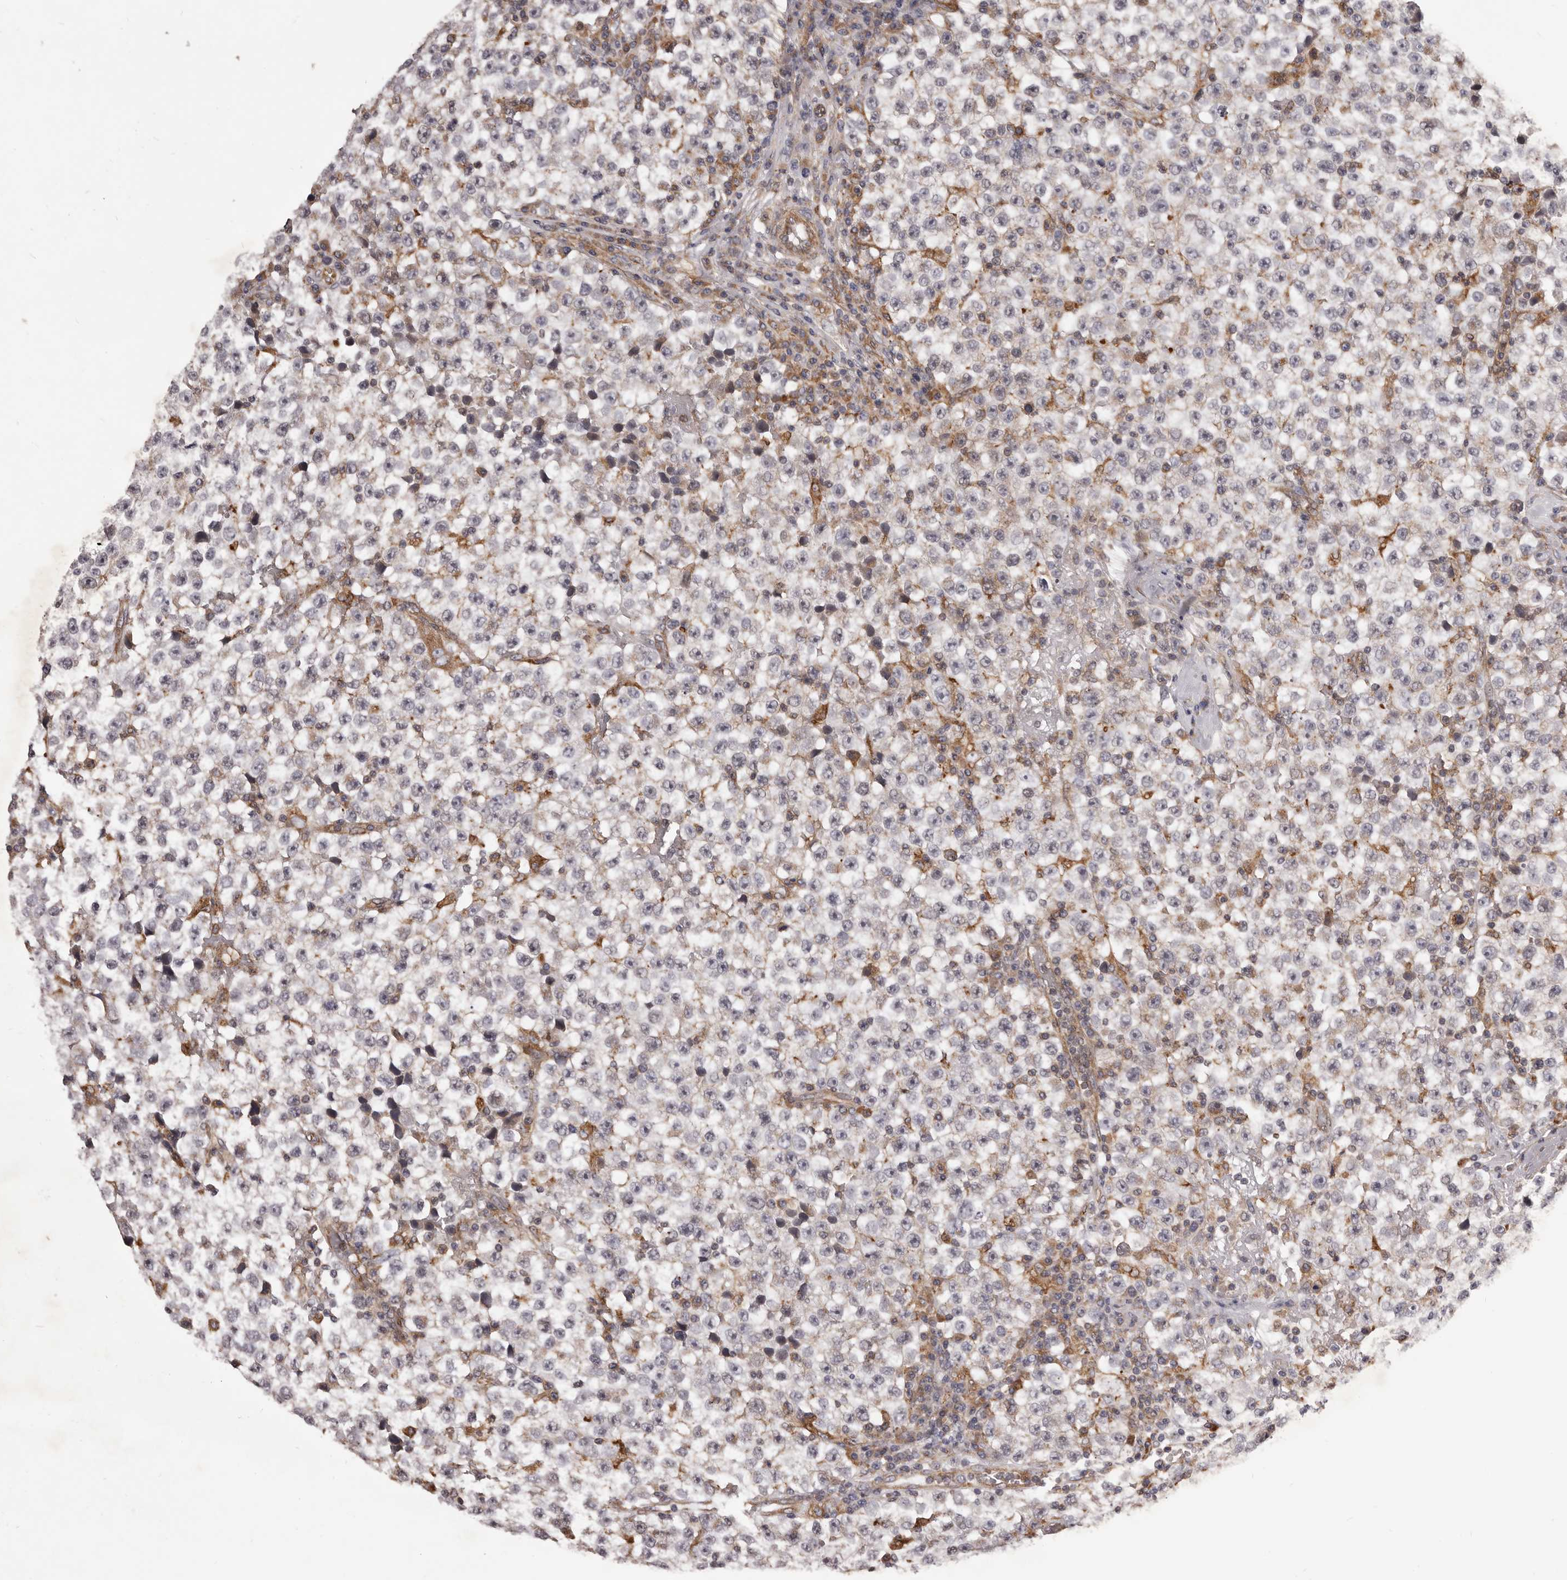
{"staining": {"intensity": "negative", "quantity": "none", "location": "none"}, "tissue": "testis cancer", "cell_type": "Tumor cells", "image_type": "cancer", "snomed": [{"axis": "morphology", "description": "Seminoma, NOS"}, {"axis": "topography", "description": "Testis"}], "caption": "Tumor cells are negative for brown protein staining in testis cancer (seminoma).", "gene": "ALPK1", "patient": {"sex": "male", "age": 22}}